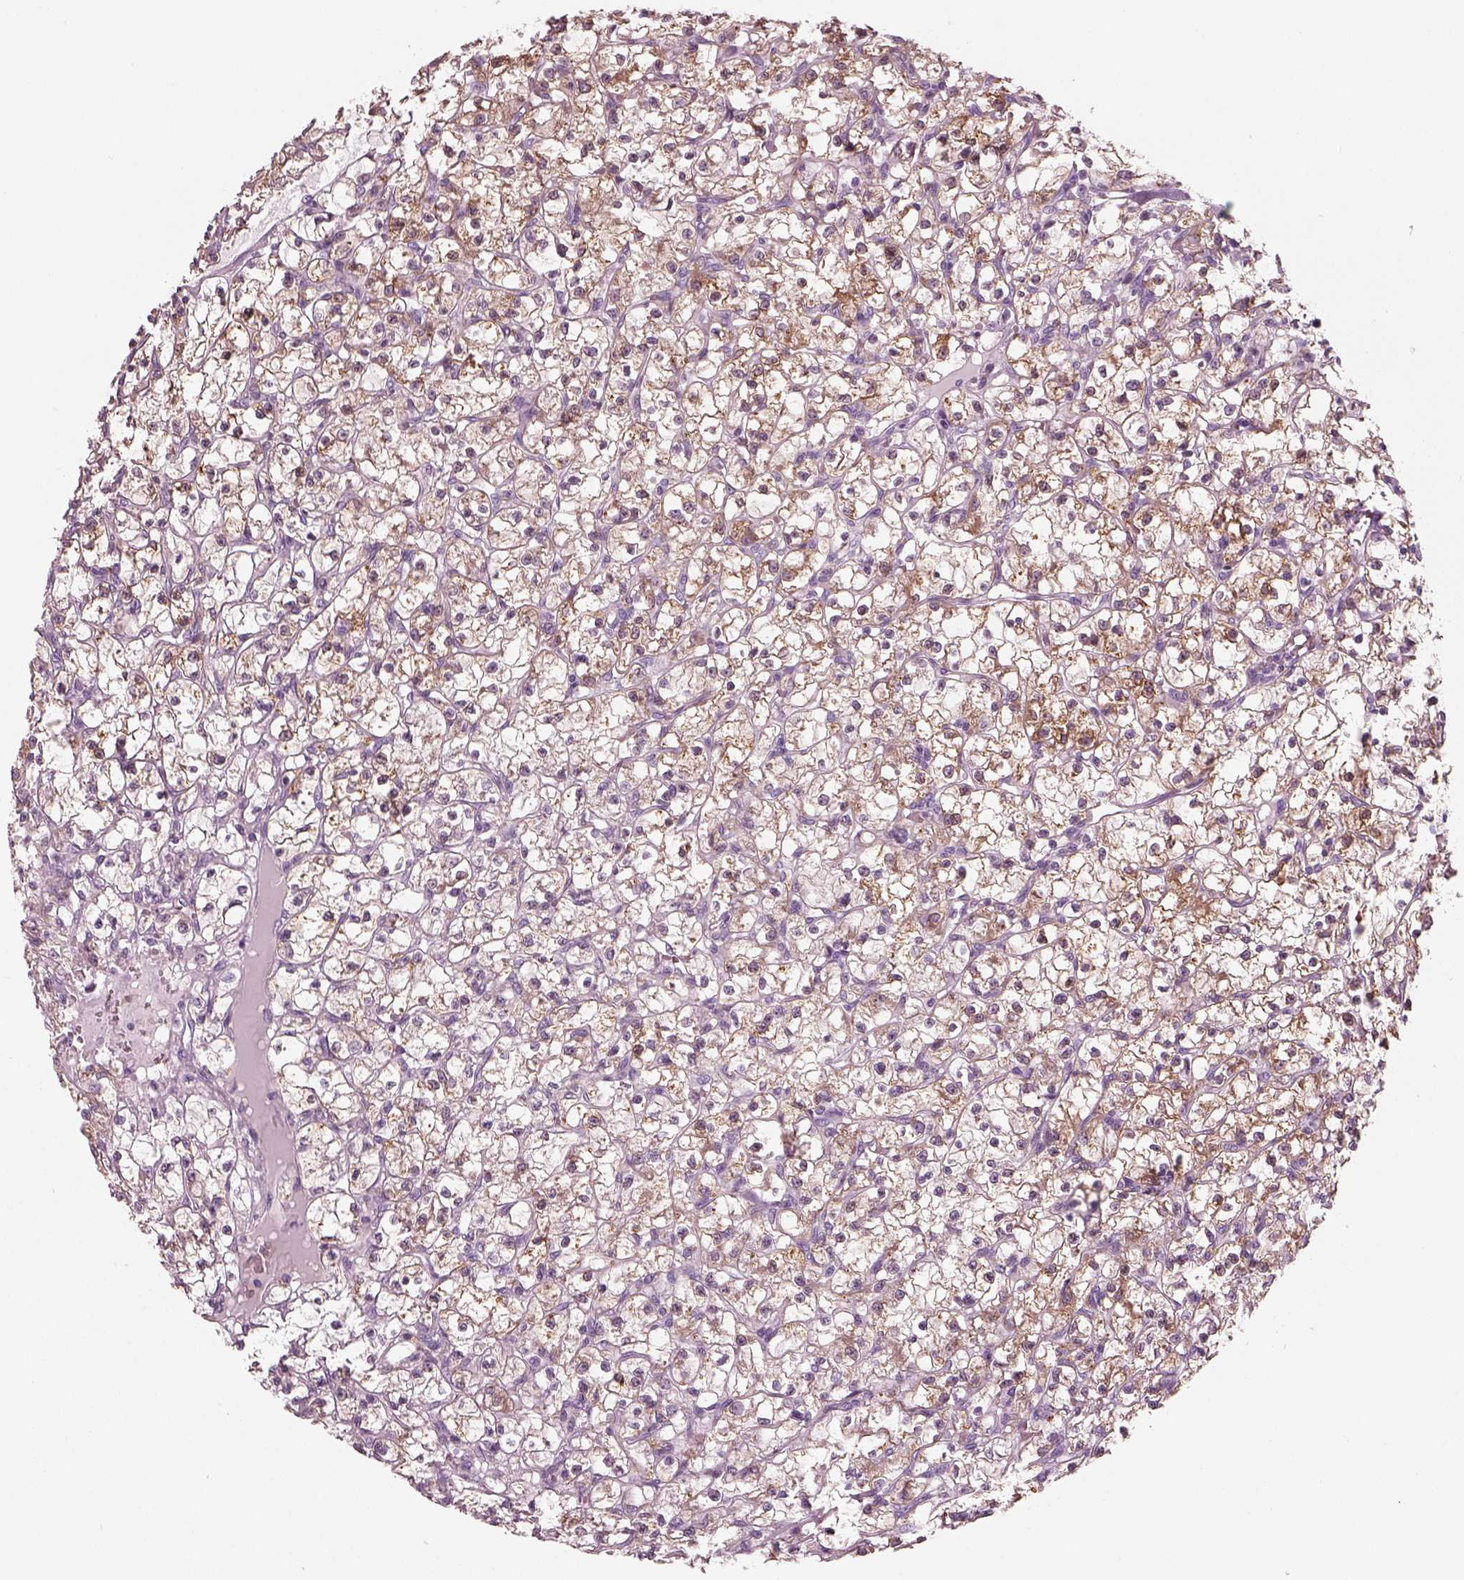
{"staining": {"intensity": "moderate", "quantity": "<25%", "location": "cytoplasmic/membranous"}, "tissue": "renal cancer", "cell_type": "Tumor cells", "image_type": "cancer", "snomed": [{"axis": "morphology", "description": "Adenocarcinoma, NOS"}, {"axis": "topography", "description": "Kidney"}], "caption": "About <25% of tumor cells in renal cancer (adenocarcinoma) show moderate cytoplasmic/membranous protein staining as visualized by brown immunohistochemical staining.", "gene": "SLC27A2", "patient": {"sex": "female", "age": 59}}